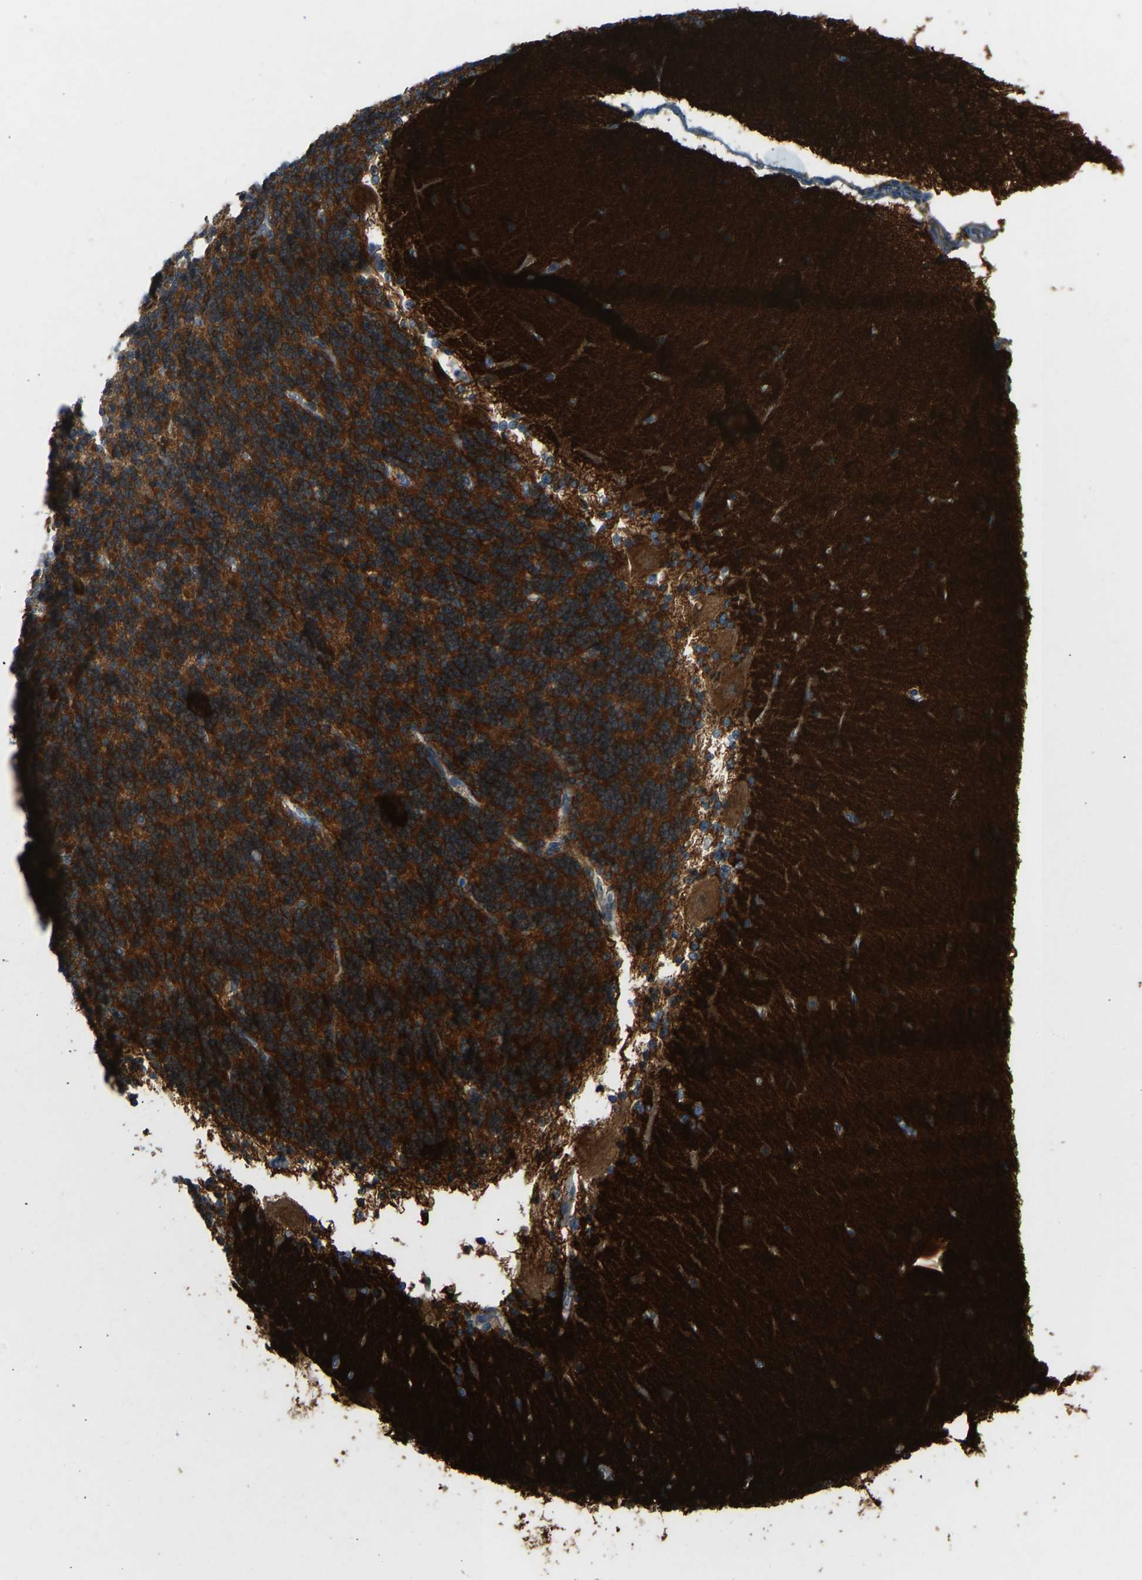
{"staining": {"intensity": "strong", "quantity": ">75%", "location": "cytoplasmic/membranous"}, "tissue": "cerebellum", "cell_type": "Cells in granular layer", "image_type": "normal", "snomed": [{"axis": "morphology", "description": "Normal tissue, NOS"}, {"axis": "topography", "description": "Cerebellum"}], "caption": "Strong cytoplasmic/membranous positivity is identified in about >75% of cells in granular layer in normal cerebellum.", "gene": "STAU2", "patient": {"sex": "female", "age": 54}}